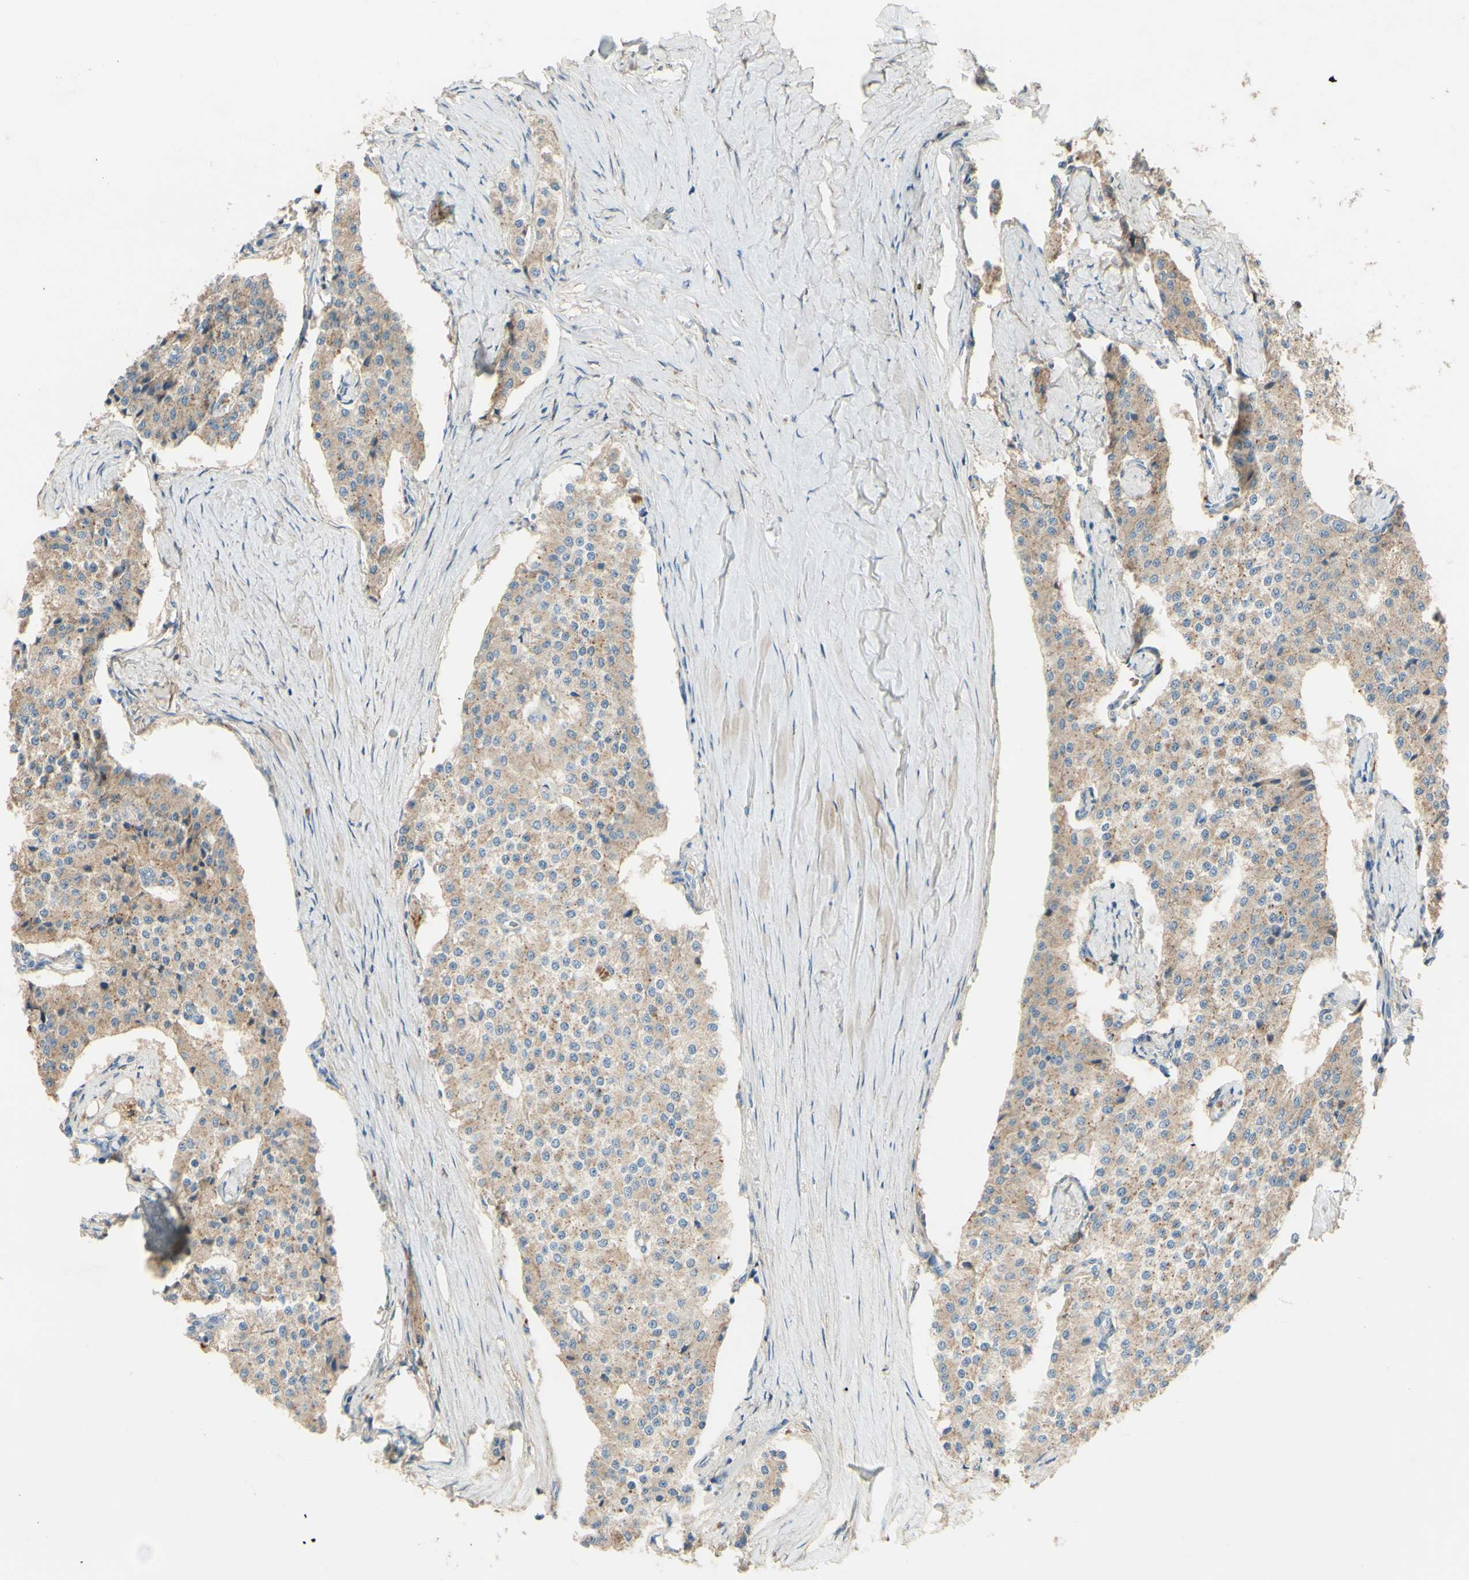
{"staining": {"intensity": "weak", "quantity": ">75%", "location": "cytoplasmic/membranous"}, "tissue": "carcinoid", "cell_type": "Tumor cells", "image_type": "cancer", "snomed": [{"axis": "morphology", "description": "Carcinoid, malignant, NOS"}, {"axis": "topography", "description": "Colon"}], "caption": "DAB immunohistochemical staining of carcinoid displays weak cytoplasmic/membranous protein expression in approximately >75% of tumor cells. The staining was performed using DAB, with brown indicating positive protein expression. Nuclei are stained blue with hematoxylin.", "gene": "DKK3", "patient": {"sex": "female", "age": 52}}